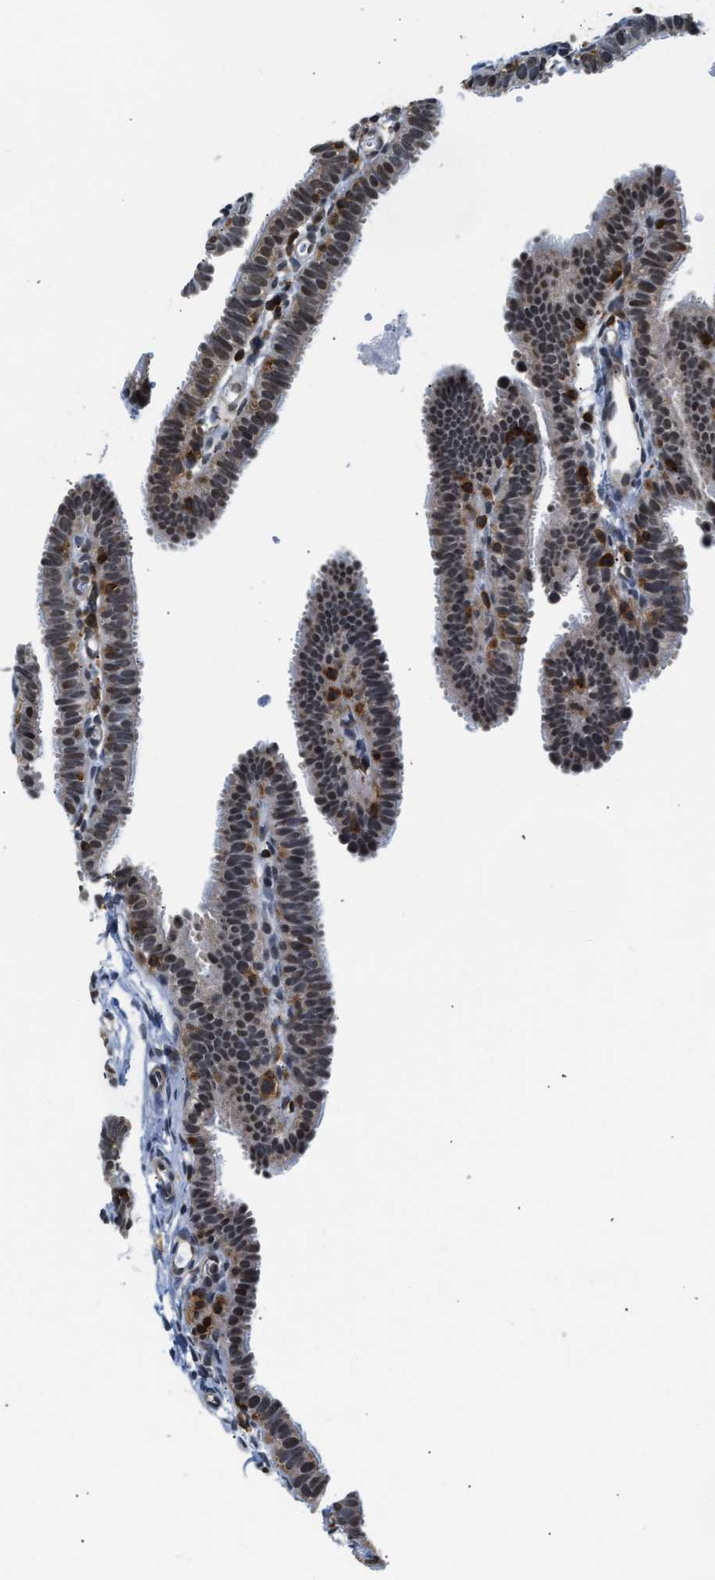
{"staining": {"intensity": "moderate", "quantity": "25%-75%", "location": "nuclear"}, "tissue": "fallopian tube", "cell_type": "Glandular cells", "image_type": "normal", "snomed": [{"axis": "morphology", "description": "Normal tissue, NOS"}, {"axis": "topography", "description": "Fallopian tube"}, {"axis": "topography", "description": "Placenta"}], "caption": "High-power microscopy captured an immunohistochemistry micrograph of normal fallopian tube, revealing moderate nuclear expression in about 25%-75% of glandular cells. Using DAB (3,3'-diaminobenzidine) (brown) and hematoxylin (blue) stains, captured at high magnification using brightfield microscopy.", "gene": "STK10", "patient": {"sex": "female", "age": 34}}